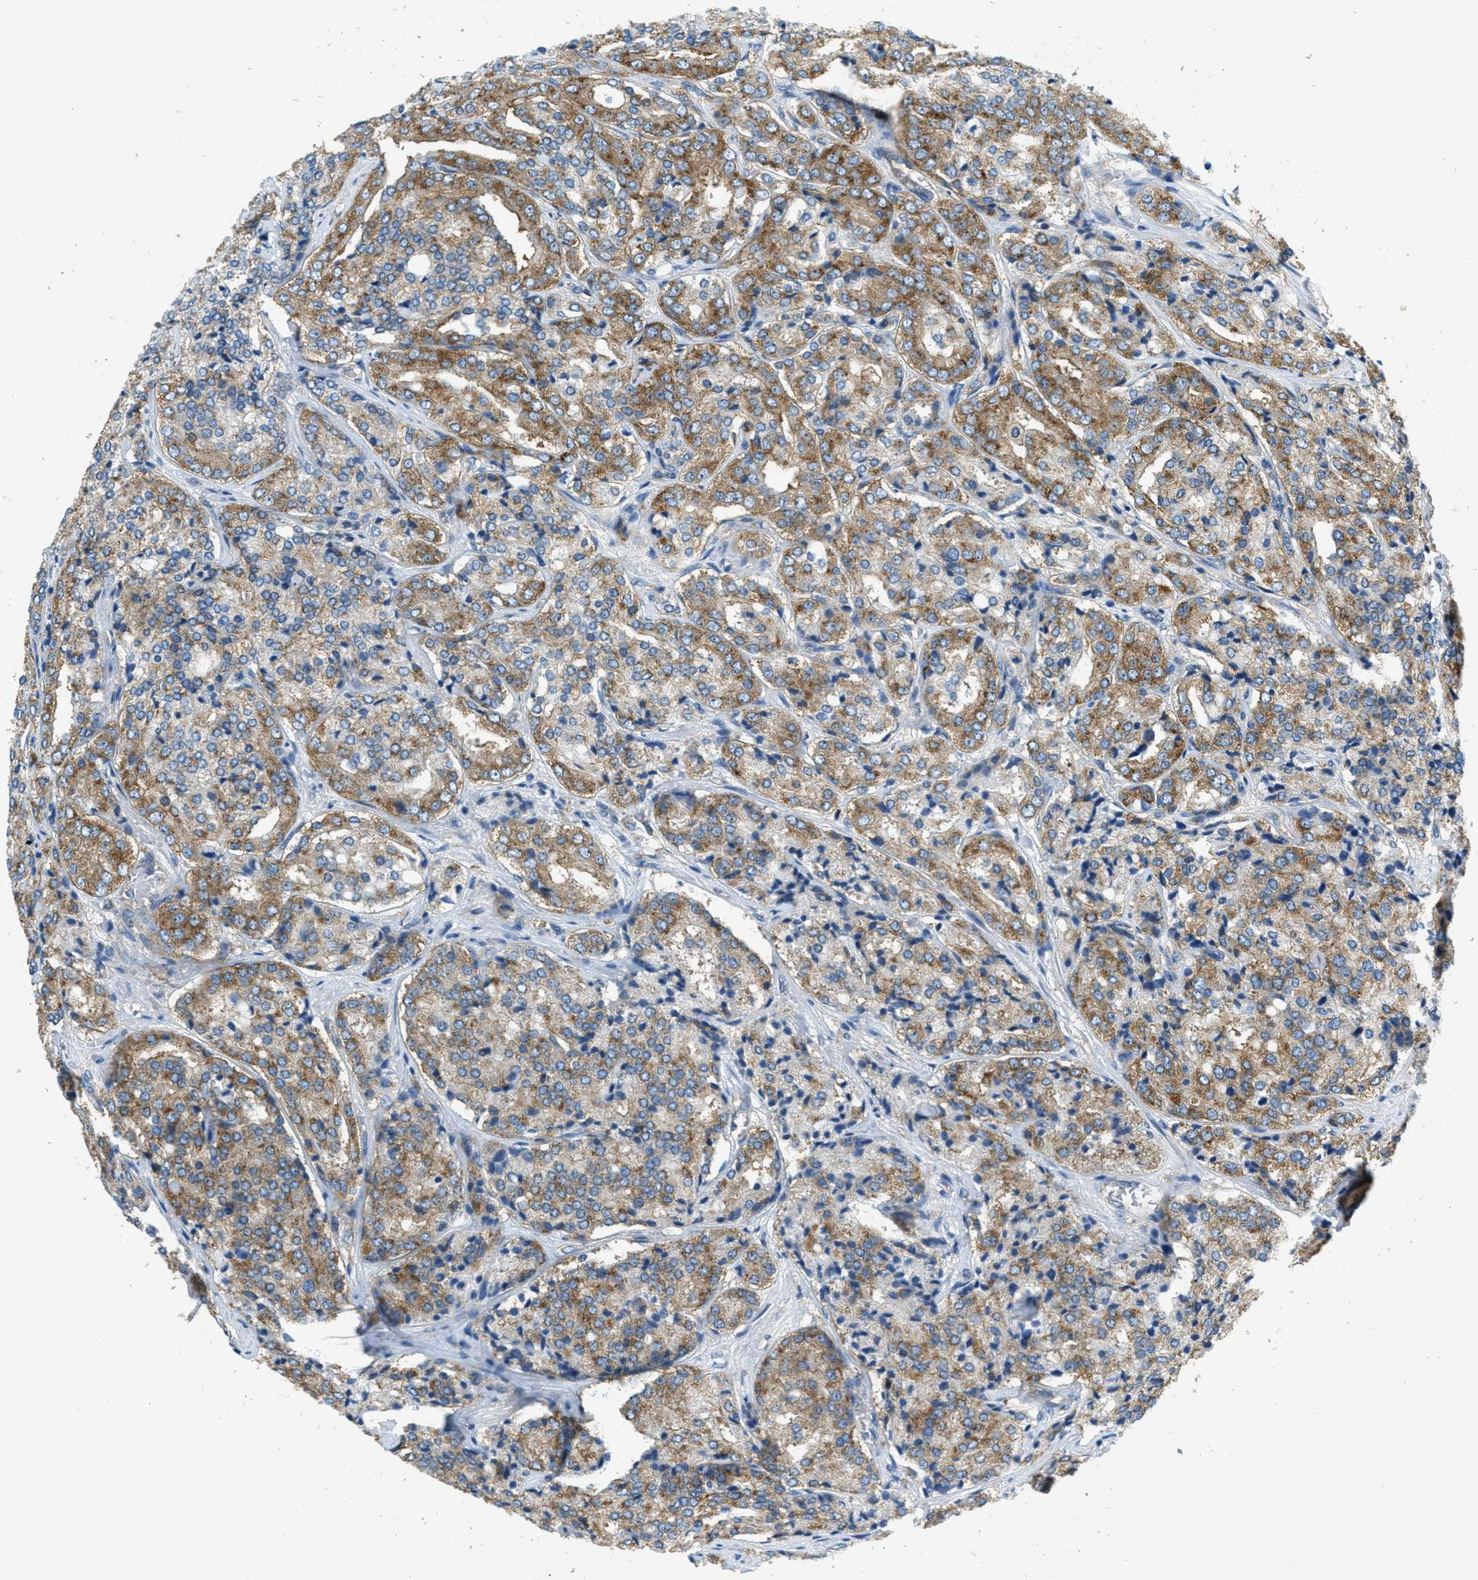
{"staining": {"intensity": "moderate", "quantity": ">75%", "location": "cytoplasmic/membranous"}, "tissue": "prostate cancer", "cell_type": "Tumor cells", "image_type": "cancer", "snomed": [{"axis": "morphology", "description": "Adenocarcinoma, High grade"}, {"axis": "topography", "description": "Prostate"}], "caption": "DAB immunohistochemical staining of prostate cancer (high-grade adenocarcinoma) demonstrates moderate cytoplasmic/membranous protein positivity in about >75% of tumor cells.", "gene": "AP2B1", "patient": {"sex": "male", "age": 65}}